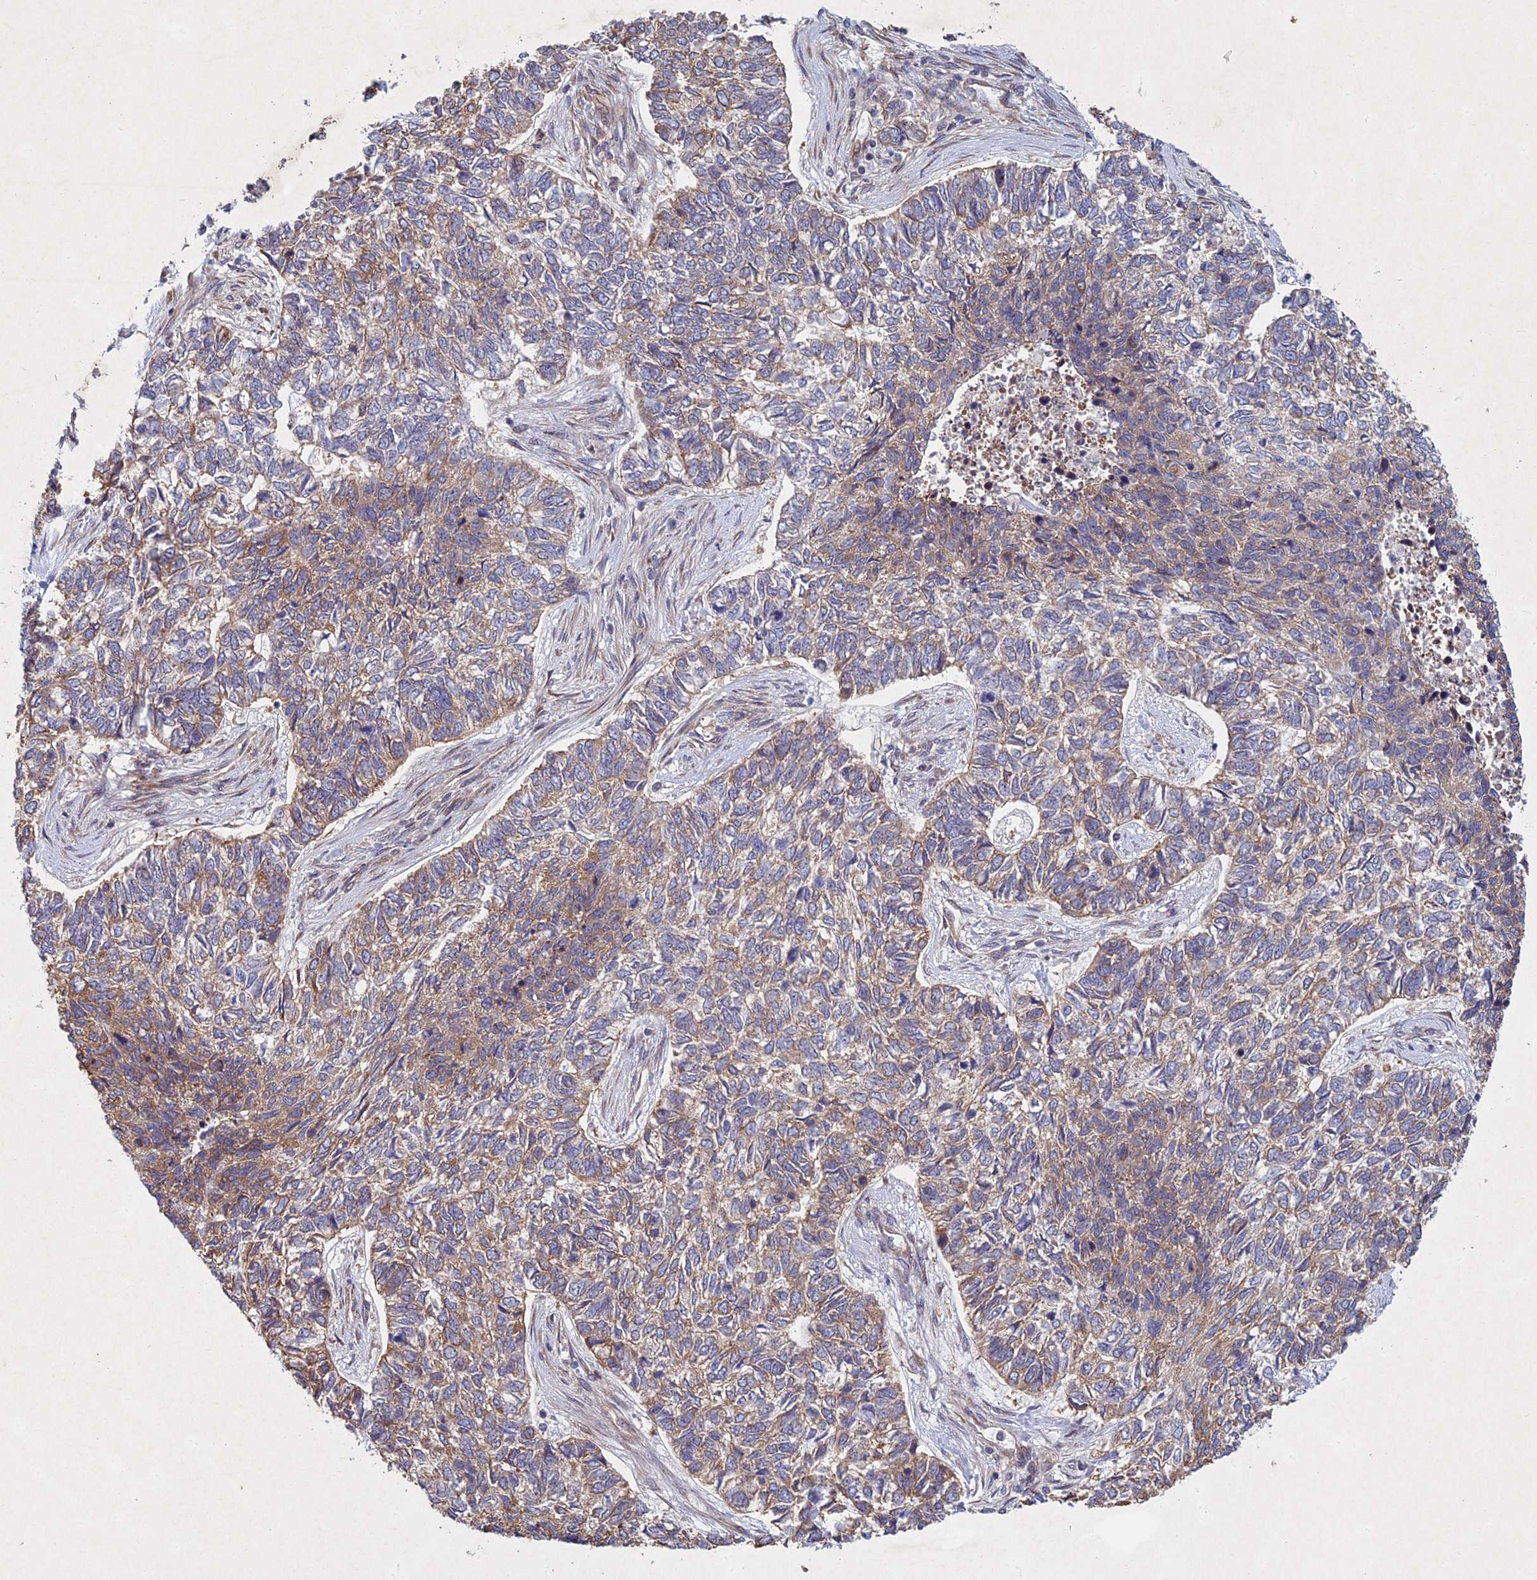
{"staining": {"intensity": "weak", "quantity": "25%-75%", "location": "cytoplasmic/membranous"}, "tissue": "skin cancer", "cell_type": "Tumor cells", "image_type": "cancer", "snomed": [{"axis": "morphology", "description": "Basal cell carcinoma"}, {"axis": "topography", "description": "Skin"}], "caption": "Tumor cells exhibit low levels of weak cytoplasmic/membranous positivity in about 25%-75% of cells in human skin cancer (basal cell carcinoma). Nuclei are stained in blue.", "gene": "PTHLH", "patient": {"sex": "female", "age": 65}}